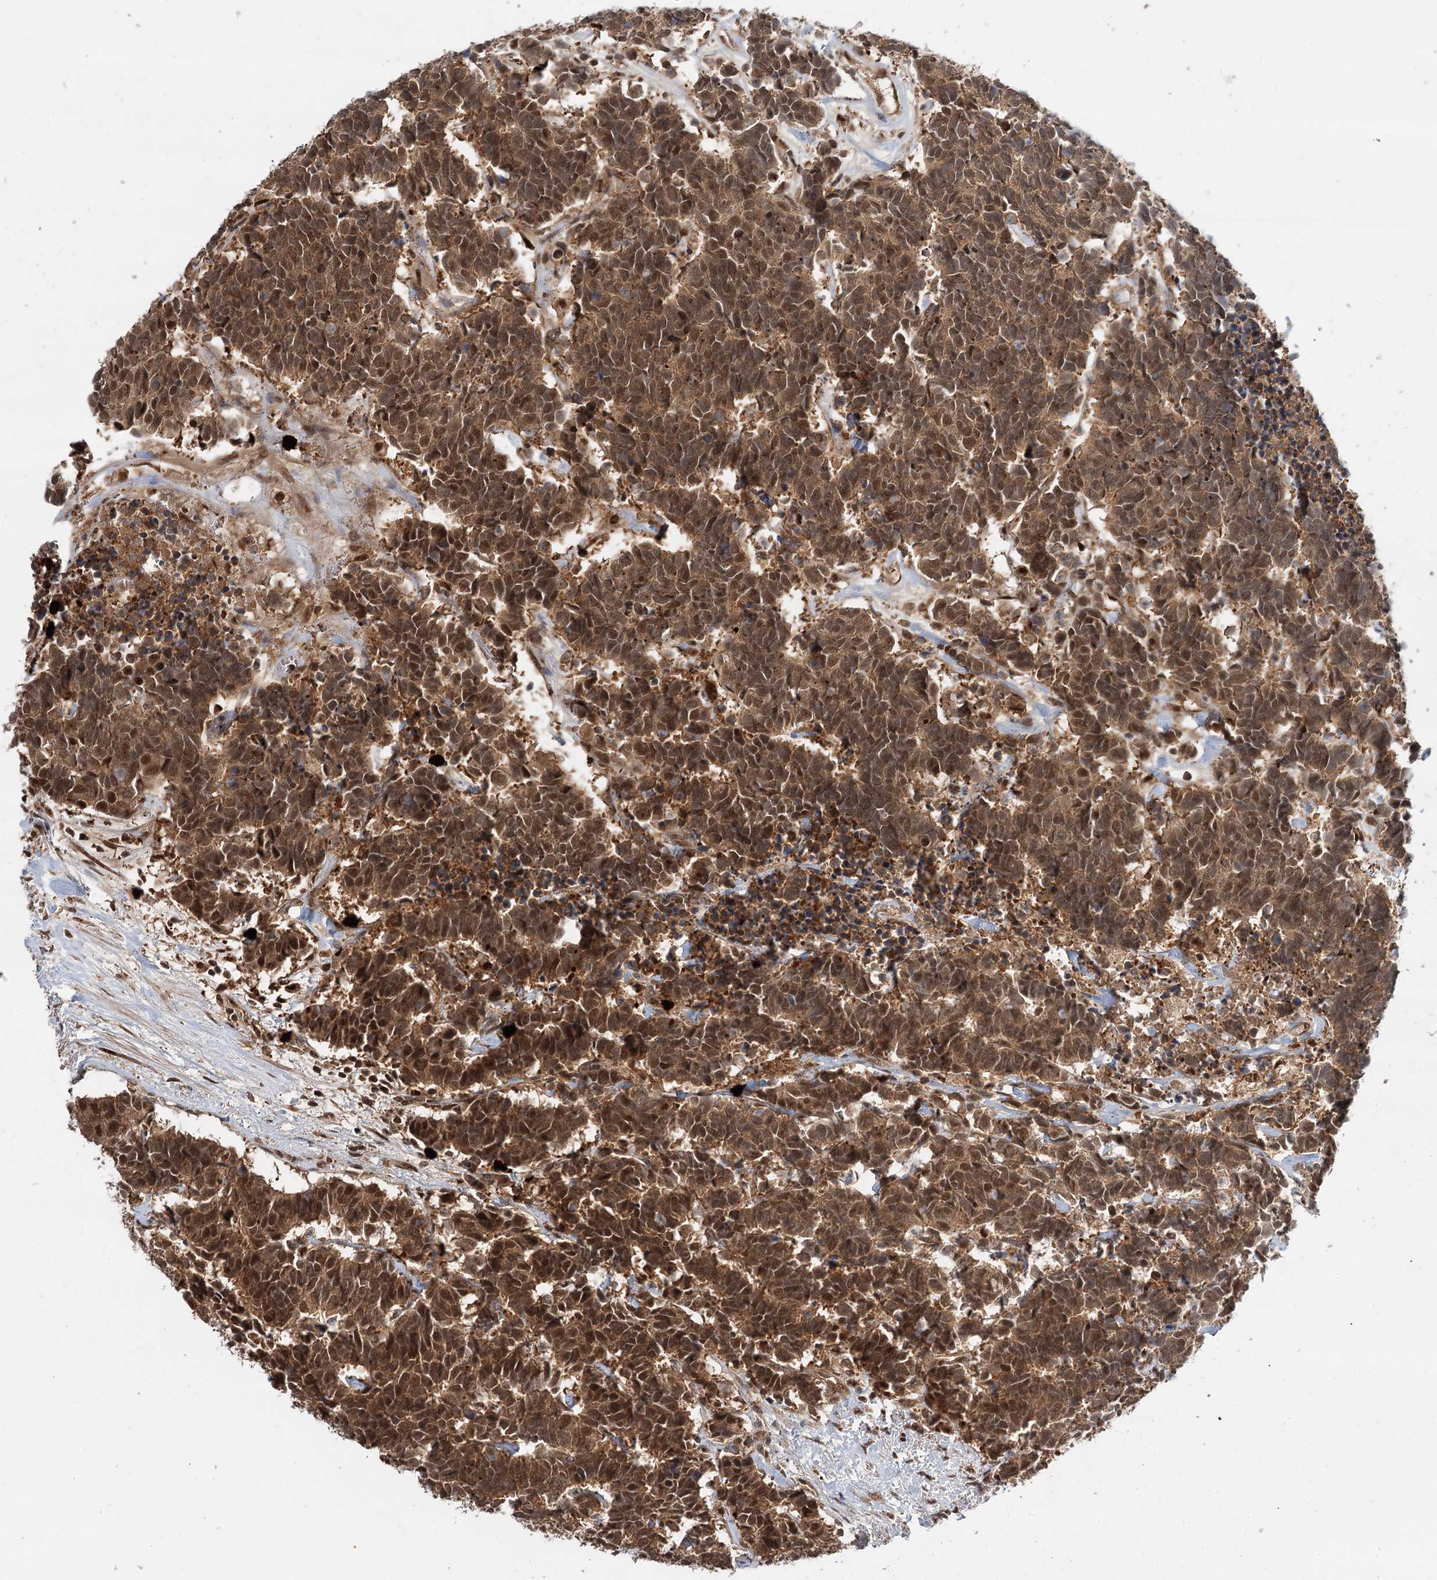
{"staining": {"intensity": "moderate", "quantity": ">75%", "location": "cytoplasmic/membranous,nuclear"}, "tissue": "carcinoid", "cell_type": "Tumor cells", "image_type": "cancer", "snomed": [{"axis": "morphology", "description": "Carcinoma, NOS"}, {"axis": "morphology", "description": "Carcinoid, malignant, NOS"}, {"axis": "topography", "description": "Urinary bladder"}], "caption": "DAB (3,3'-diaminobenzidine) immunohistochemical staining of human malignant carcinoid exhibits moderate cytoplasmic/membranous and nuclear protein staining in approximately >75% of tumor cells.", "gene": "N6AMT1", "patient": {"sex": "male", "age": 57}}